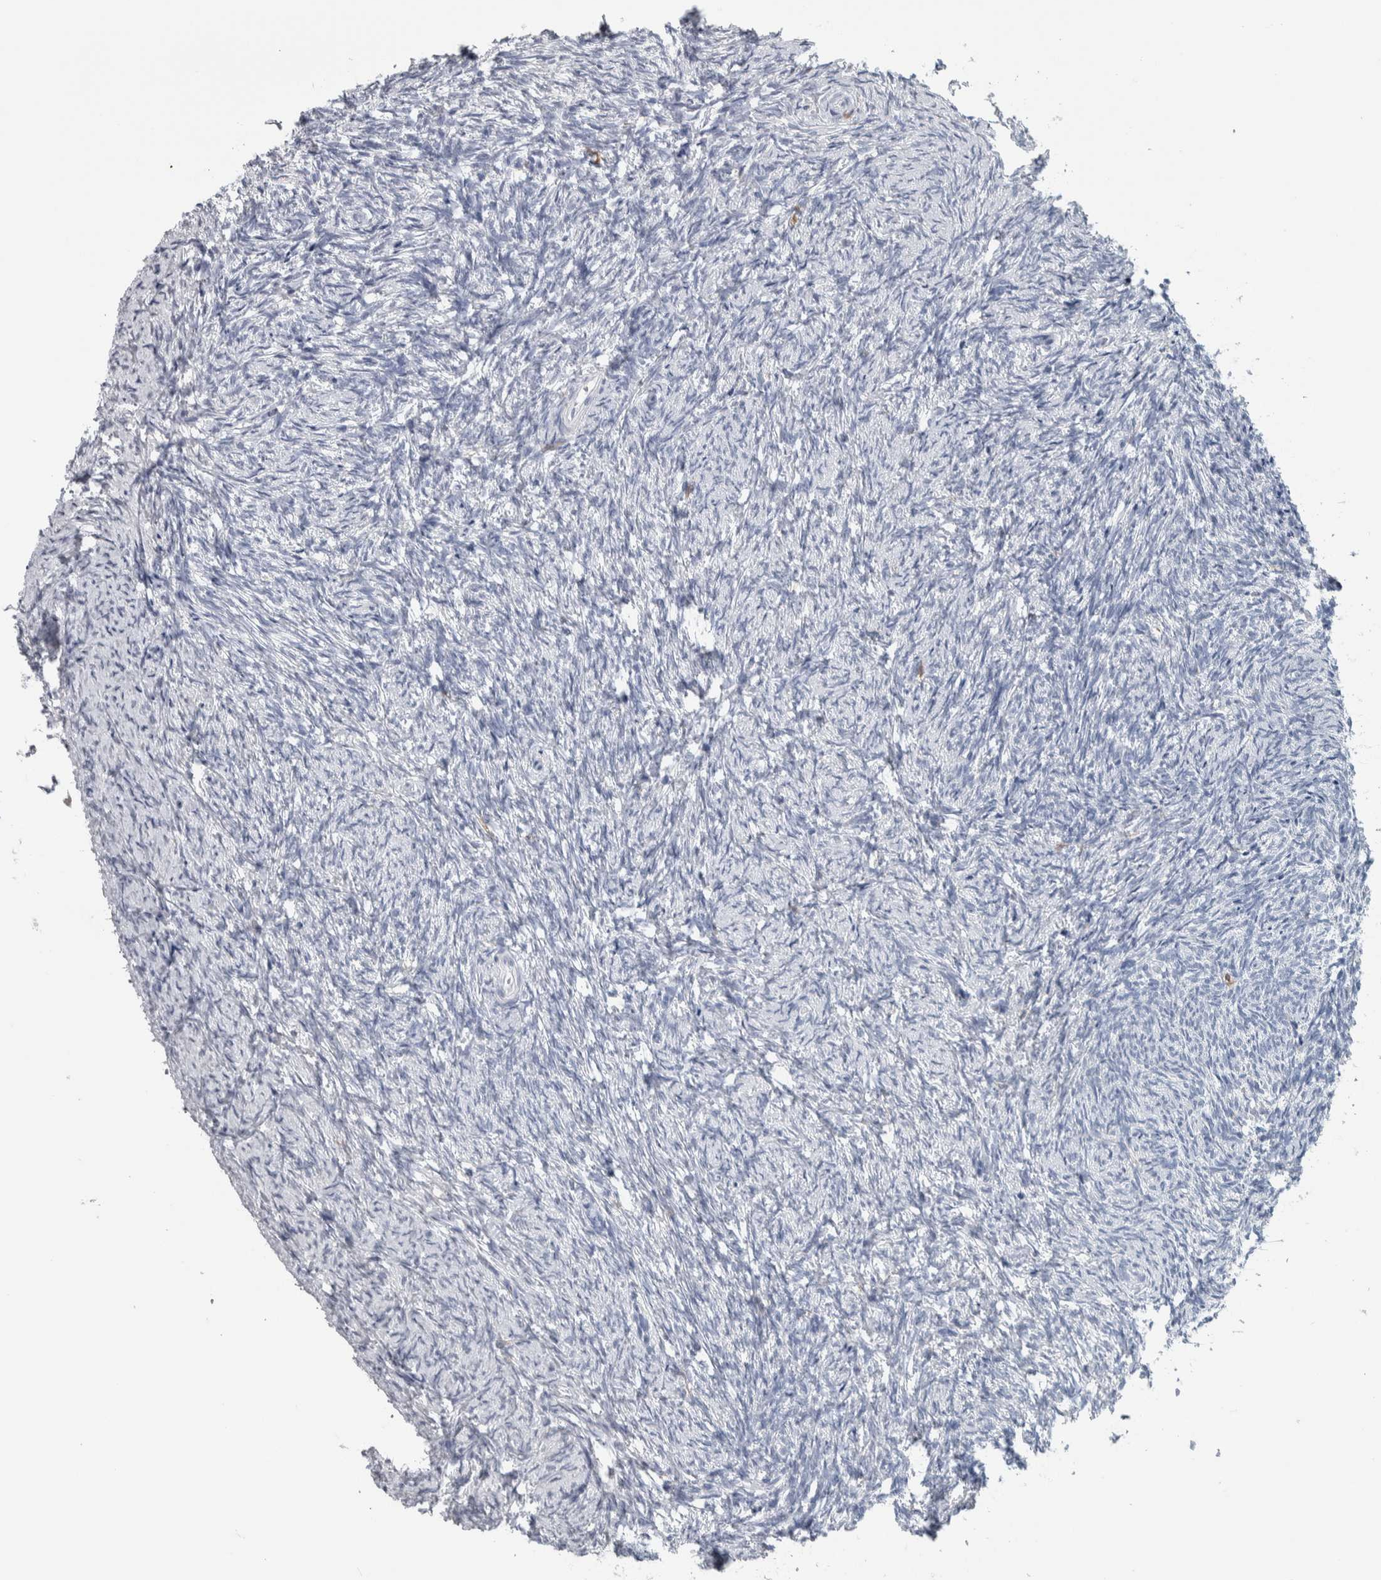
{"staining": {"intensity": "negative", "quantity": "none", "location": "none"}, "tissue": "ovary", "cell_type": "Ovarian stroma cells", "image_type": "normal", "snomed": [{"axis": "morphology", "description": "Normal tissue, NOS"}, {"axis": "topography", "description": "Ovary"}], "caption": "Immunohistochemistry (IHC) micrograph of unremarkable ovary: human ovary stained with DAB (3,3'-diaminobenzidine) displays no significant protein expression in ovarian stroma cells. (Immunohistochemistry (IHC), brightfield microscopy, high magnification).", "gene": "SKAP2", "patient": {"sex": "female", "age": 41}}